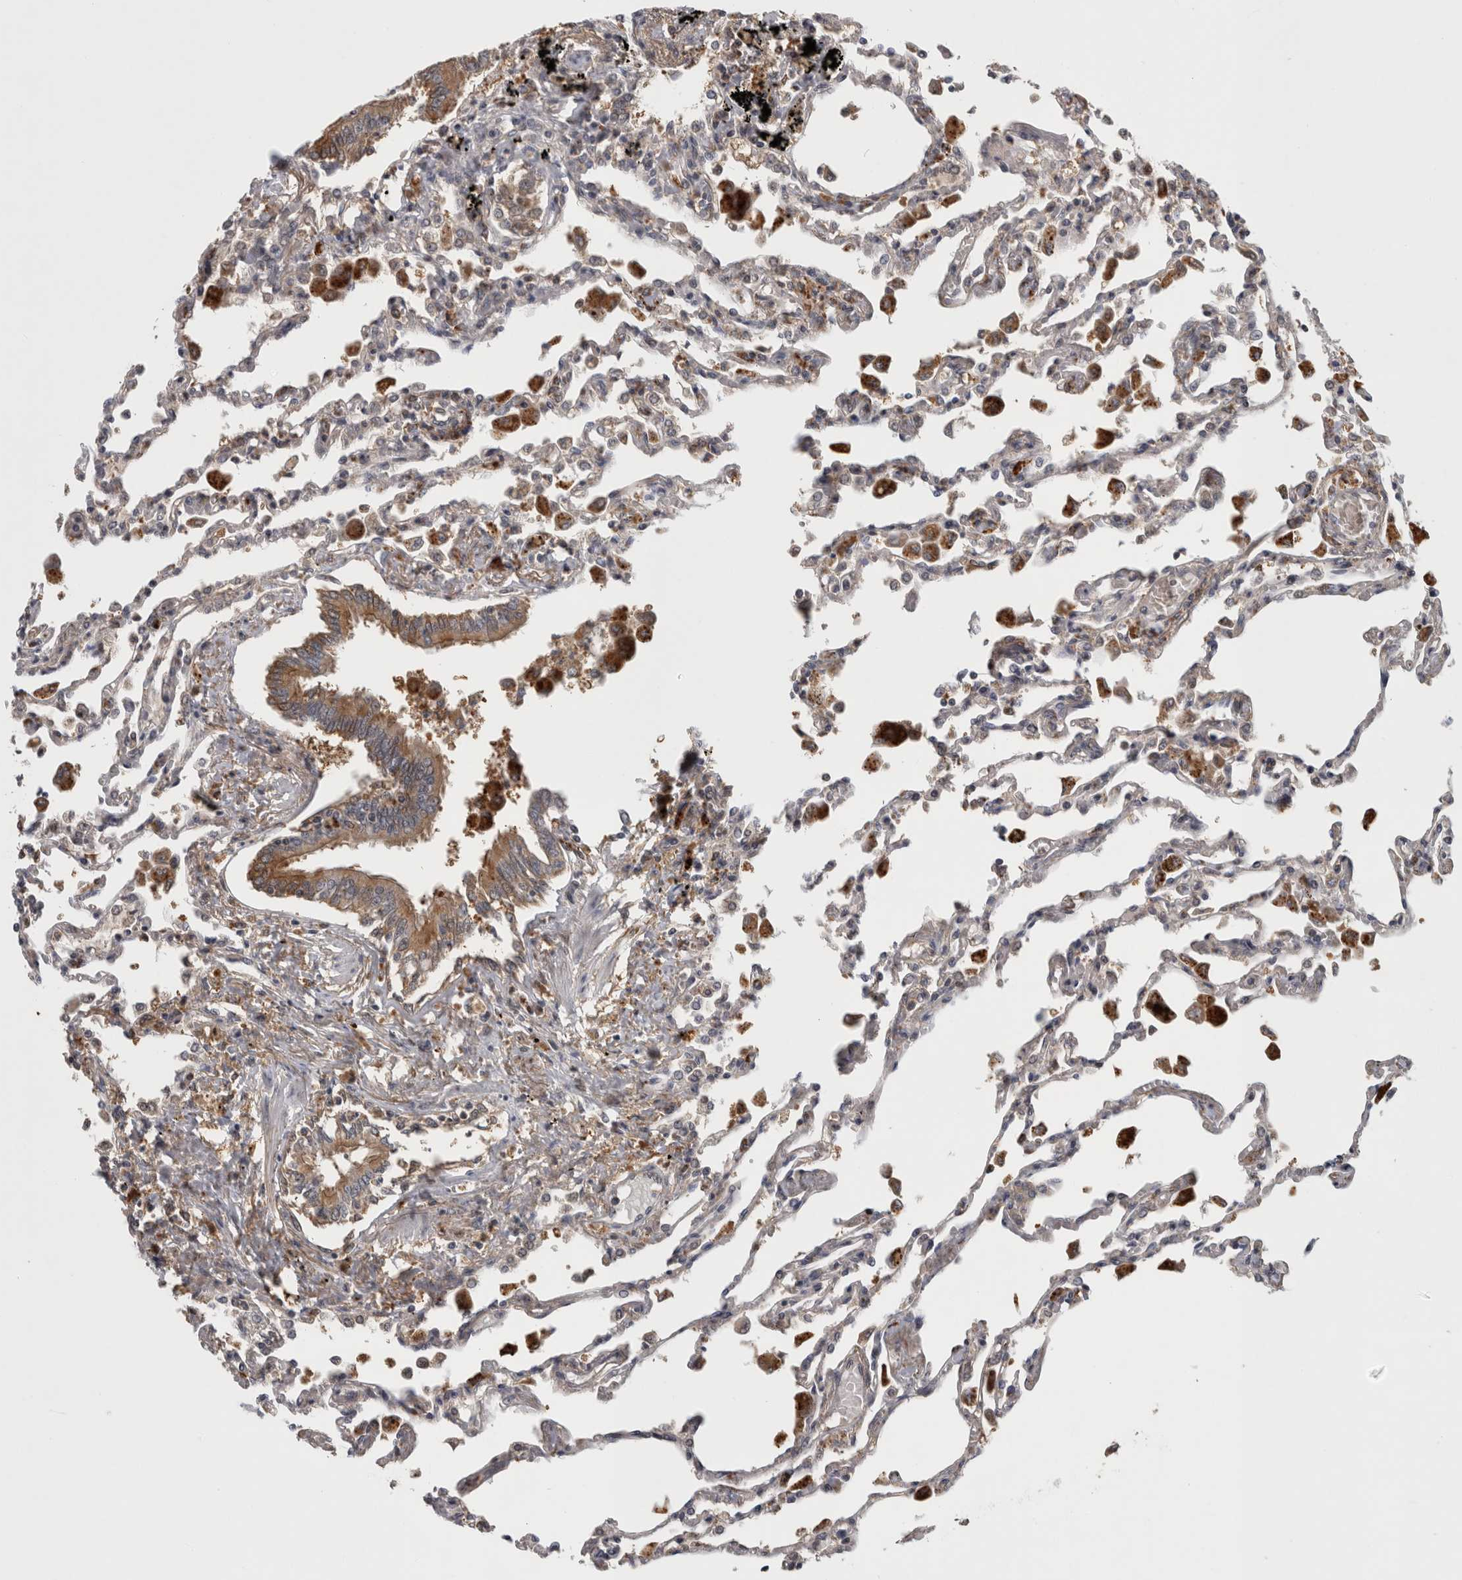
{"staining": {"intensity": "weak", "quantity": "25%-75%", "location": "cytoplasmic/membranous"}, "tissue": "lung", "cell_type": "Alveolar cells", "image_type": "normal", "snomed": [{"axis": "morphology", "description": "Normal tissue, NOS"}, {"axis": "topography", "description": "Bronchus"}, {"axis": "topography", "description": "Lung"}], "caption": "Protein expression by IHC displays weak cytoplasmic/membranous positivity in approximately 25%-75% of alveolar cells in unremarkable lung. The protein of interest is shown in brown color, while the nuclei are stained blue.", "gene": "TRMT61B", "patient": {"sex": "female", "age": 49}}